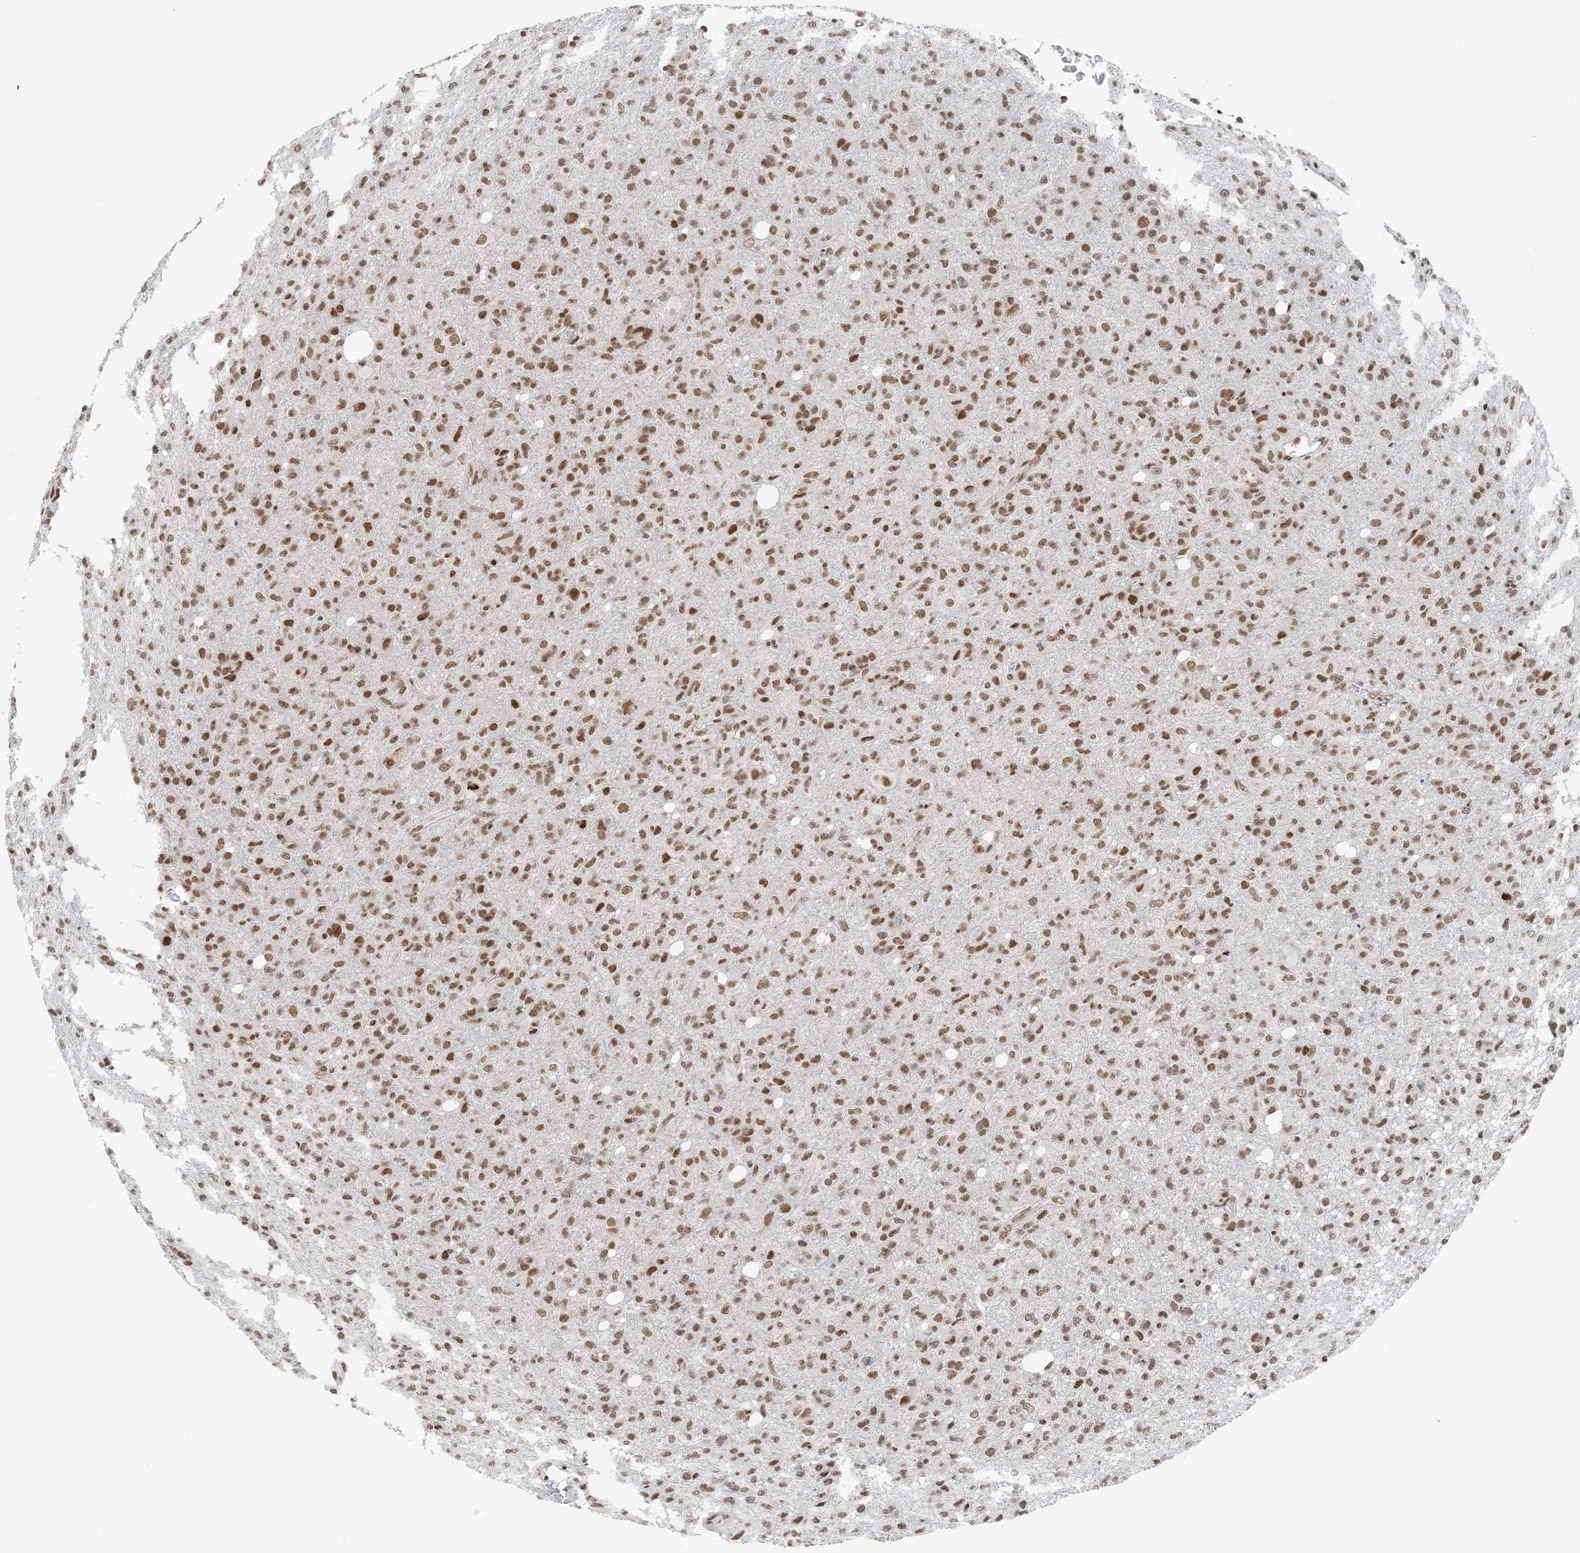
{"staining": {"intensity": "moderate", "quantity": ">75%", "location": "nuclear"}, "tissue": "glioma", "cell_type": "Tumor cells", "image_type": "cancer", "snomed": [{"axis": "morphology", "description": "Glioma, malignant, High grade"}, {"axis": "topography", "description": "Brain"}], "caption": "A brown stain shows moderate nuclear staining of a protein in malignant glioma (high-grade) tumor cells.", "gene": "ZNF500", "patient": {"sex": "female", "age": 57}}